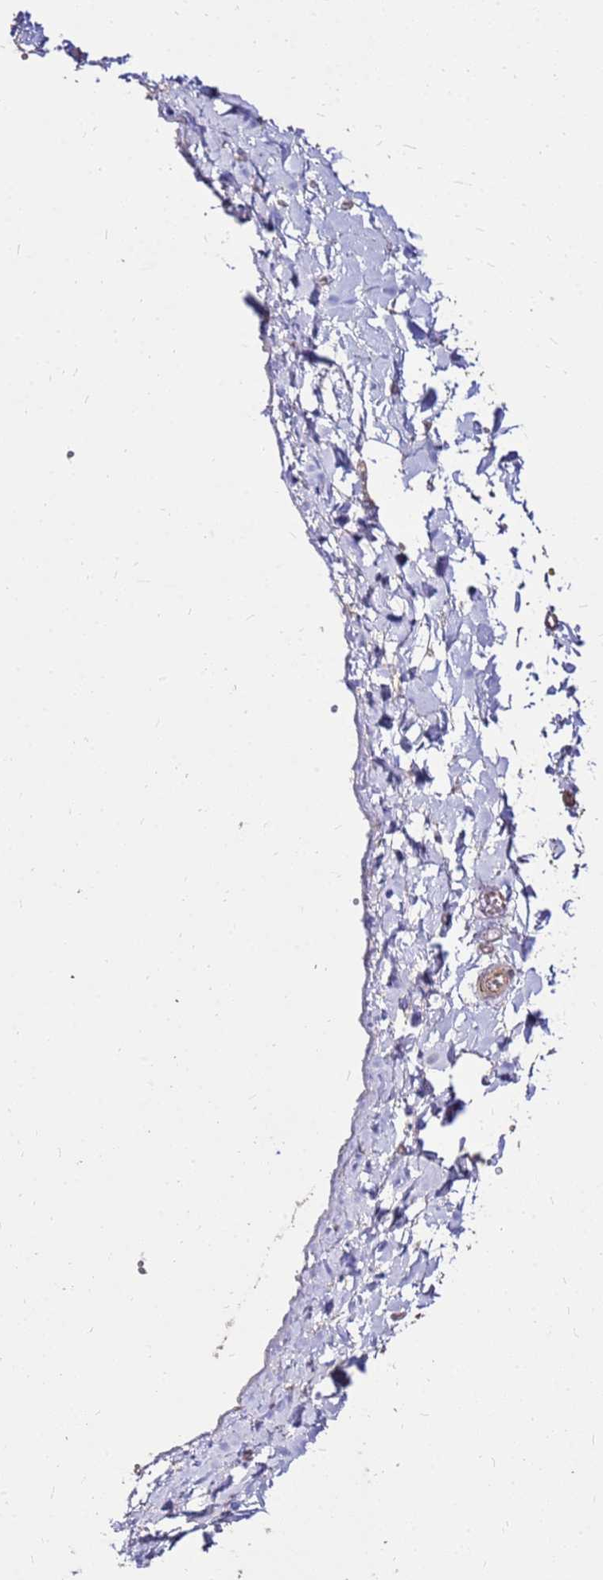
{"staining": {"intensity": "strong", "quantity": ">75%", "location": "cytoplasmic/membranous"}, "tissue": "adipose tissue", "cell_type": "Adipocytes", "image_type": "normal", "snomed": [{"axis": "morphology", "description": "Normal tissue, NOS"}, {"axis": "topography", "description": "Gallbladder"}, {"axis": "topography", "description": "Peripheral nerve tissue"}], "caption": "Brown immunohistochemical staining in benign adipose tissue reveals strong cytoplasmic/membranous staining in about >75% of adipocytes. The staining was performed using DAB (3,3'-diaminobenzidine) to visualize the protein expression in brown, while the nuclei were stained in blue with hematoxylin (Magnification: 20x).", "gene": "WWC2", "patient": {"sex": "male", "age": 38}}